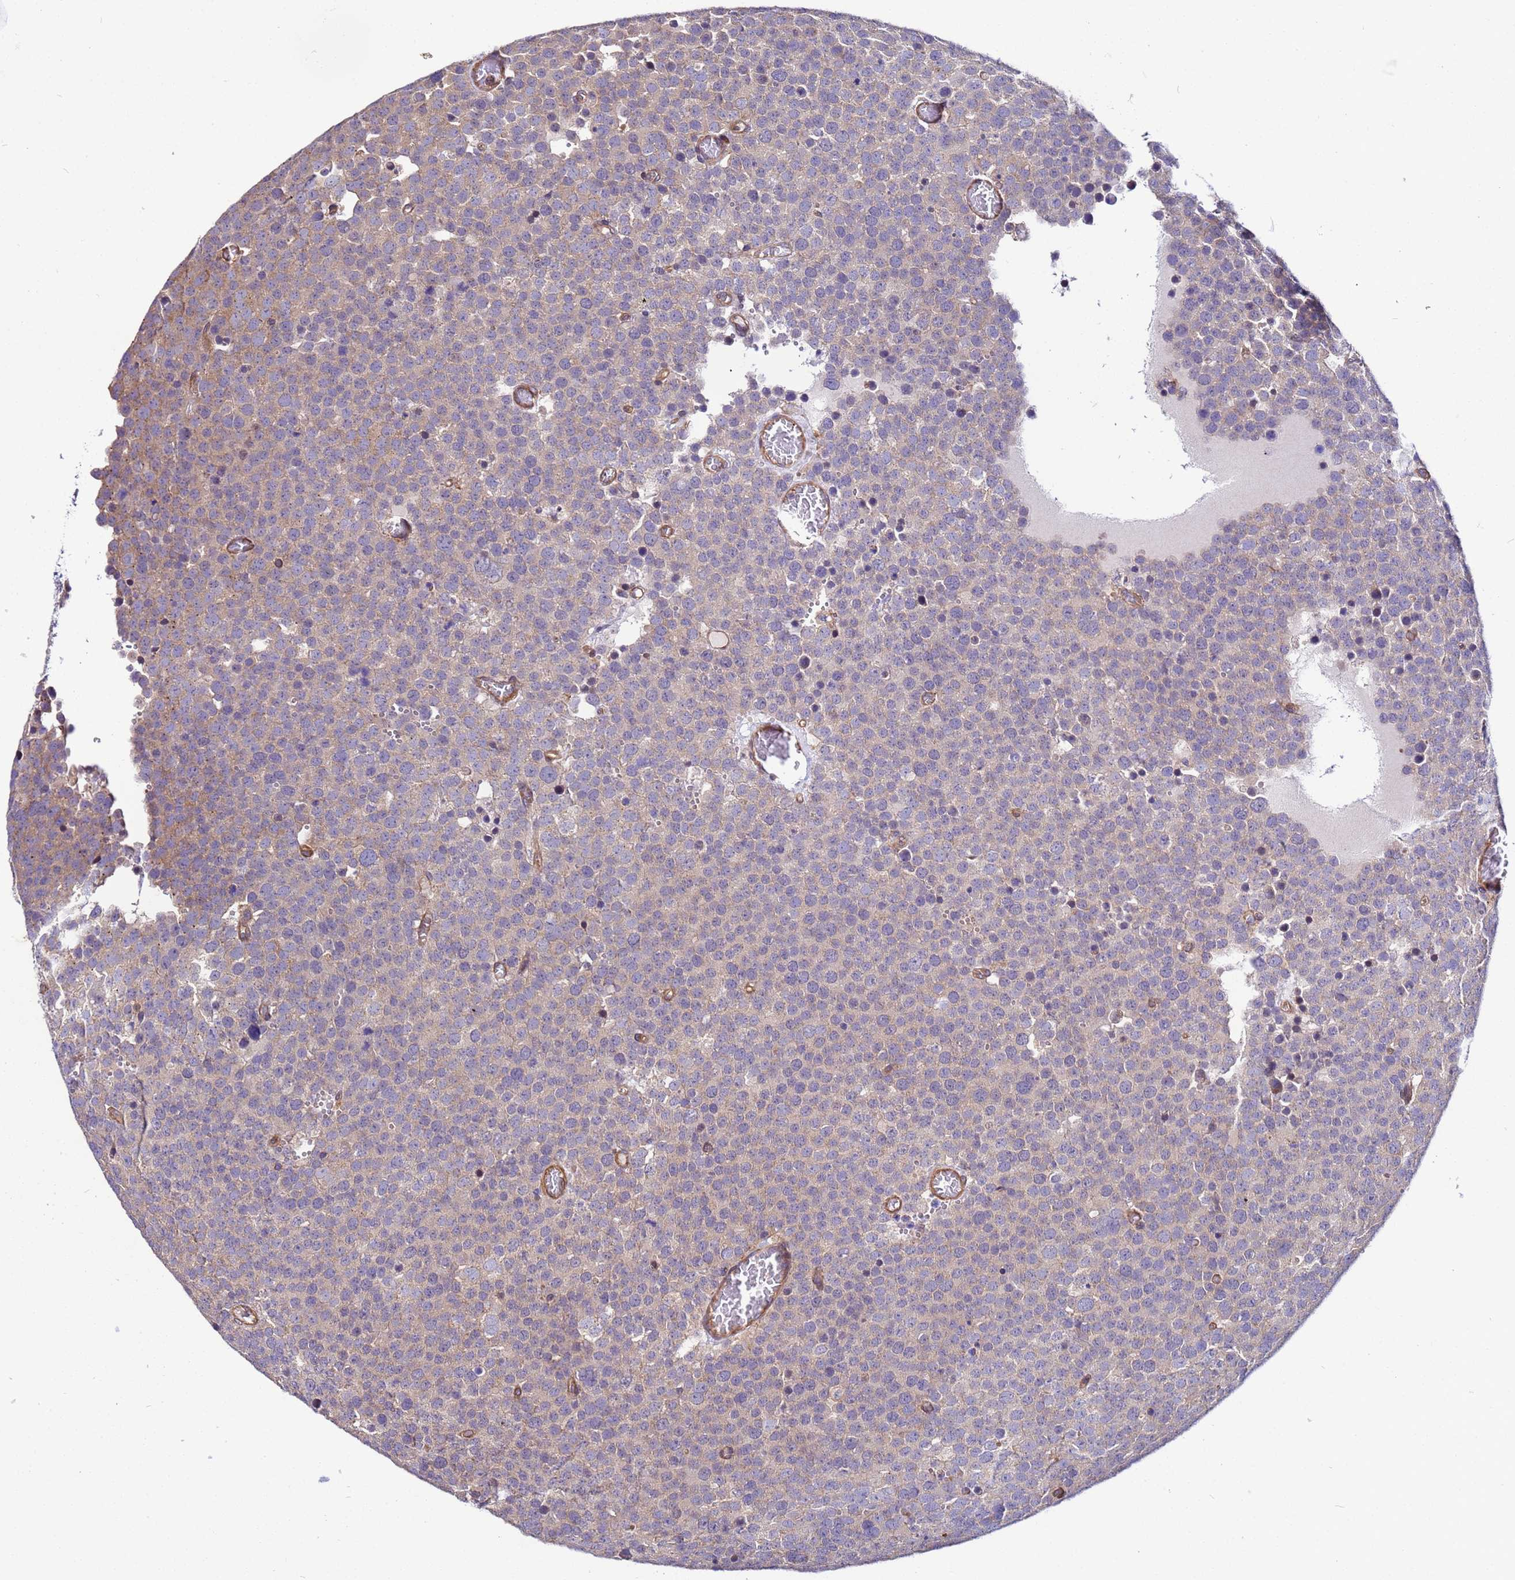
{"staining": {"intensity": "weak", "quantity": "<25%", "location": "cytoplasmic/membranous"}, "tissue": "testis cancer", "cell_type": "Tumor cells", "image_type": "cancer", "snomed": [{"axis": "morphology", "description": "Normal tissue, NOS"}, {"axis": "morphology", "description": "Seminoma, NOS"}, {"axis": "topography", "description": "Testis"}], "caption": "Human testis cancer (seminoma) stained for a protein using IHC reveals no expression in tumor cells.", "gene": "STK38", "patient": {"sex": "male", "age": 71}}